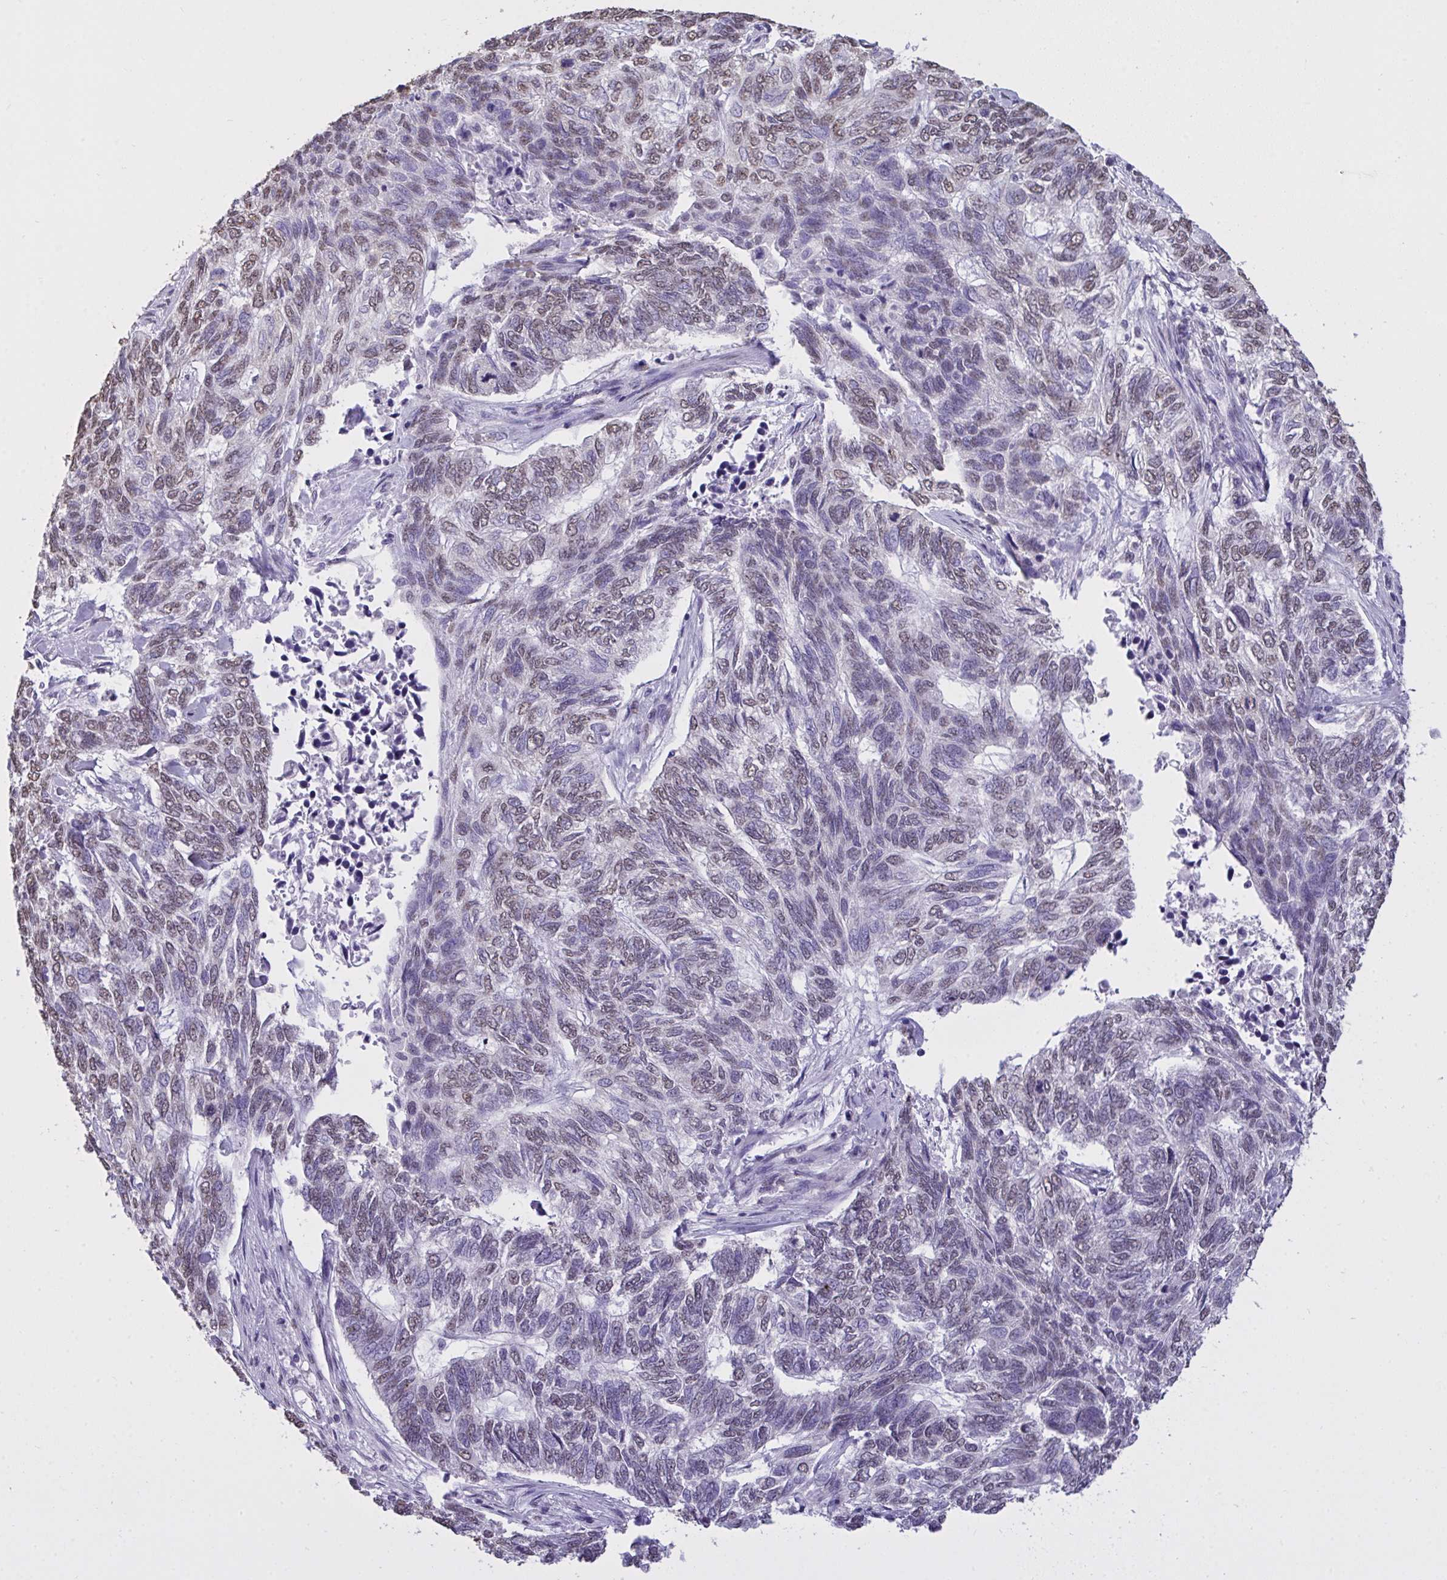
{"staining": {"intensity": "weak", "quantity": "25%-75%", "location": "nuclear"}, "tissue": "skin cancer", "cell_type": "Tumor cells", "image_type": "cancer", "snomed": [{"axis": "morphology", "description": "Basal cell carcinoma"}, {"axis": "topography", "description": "Skin"}], "caption": "The image reveals staining of skin cancer, revealing weak nuclear protein positivity (brown color) within tumor cells. (DAB IHC with brightfield microscopy, high magnification).", "gene": "SEMA6B", "patient": {"sex": "female", "age": 65}}